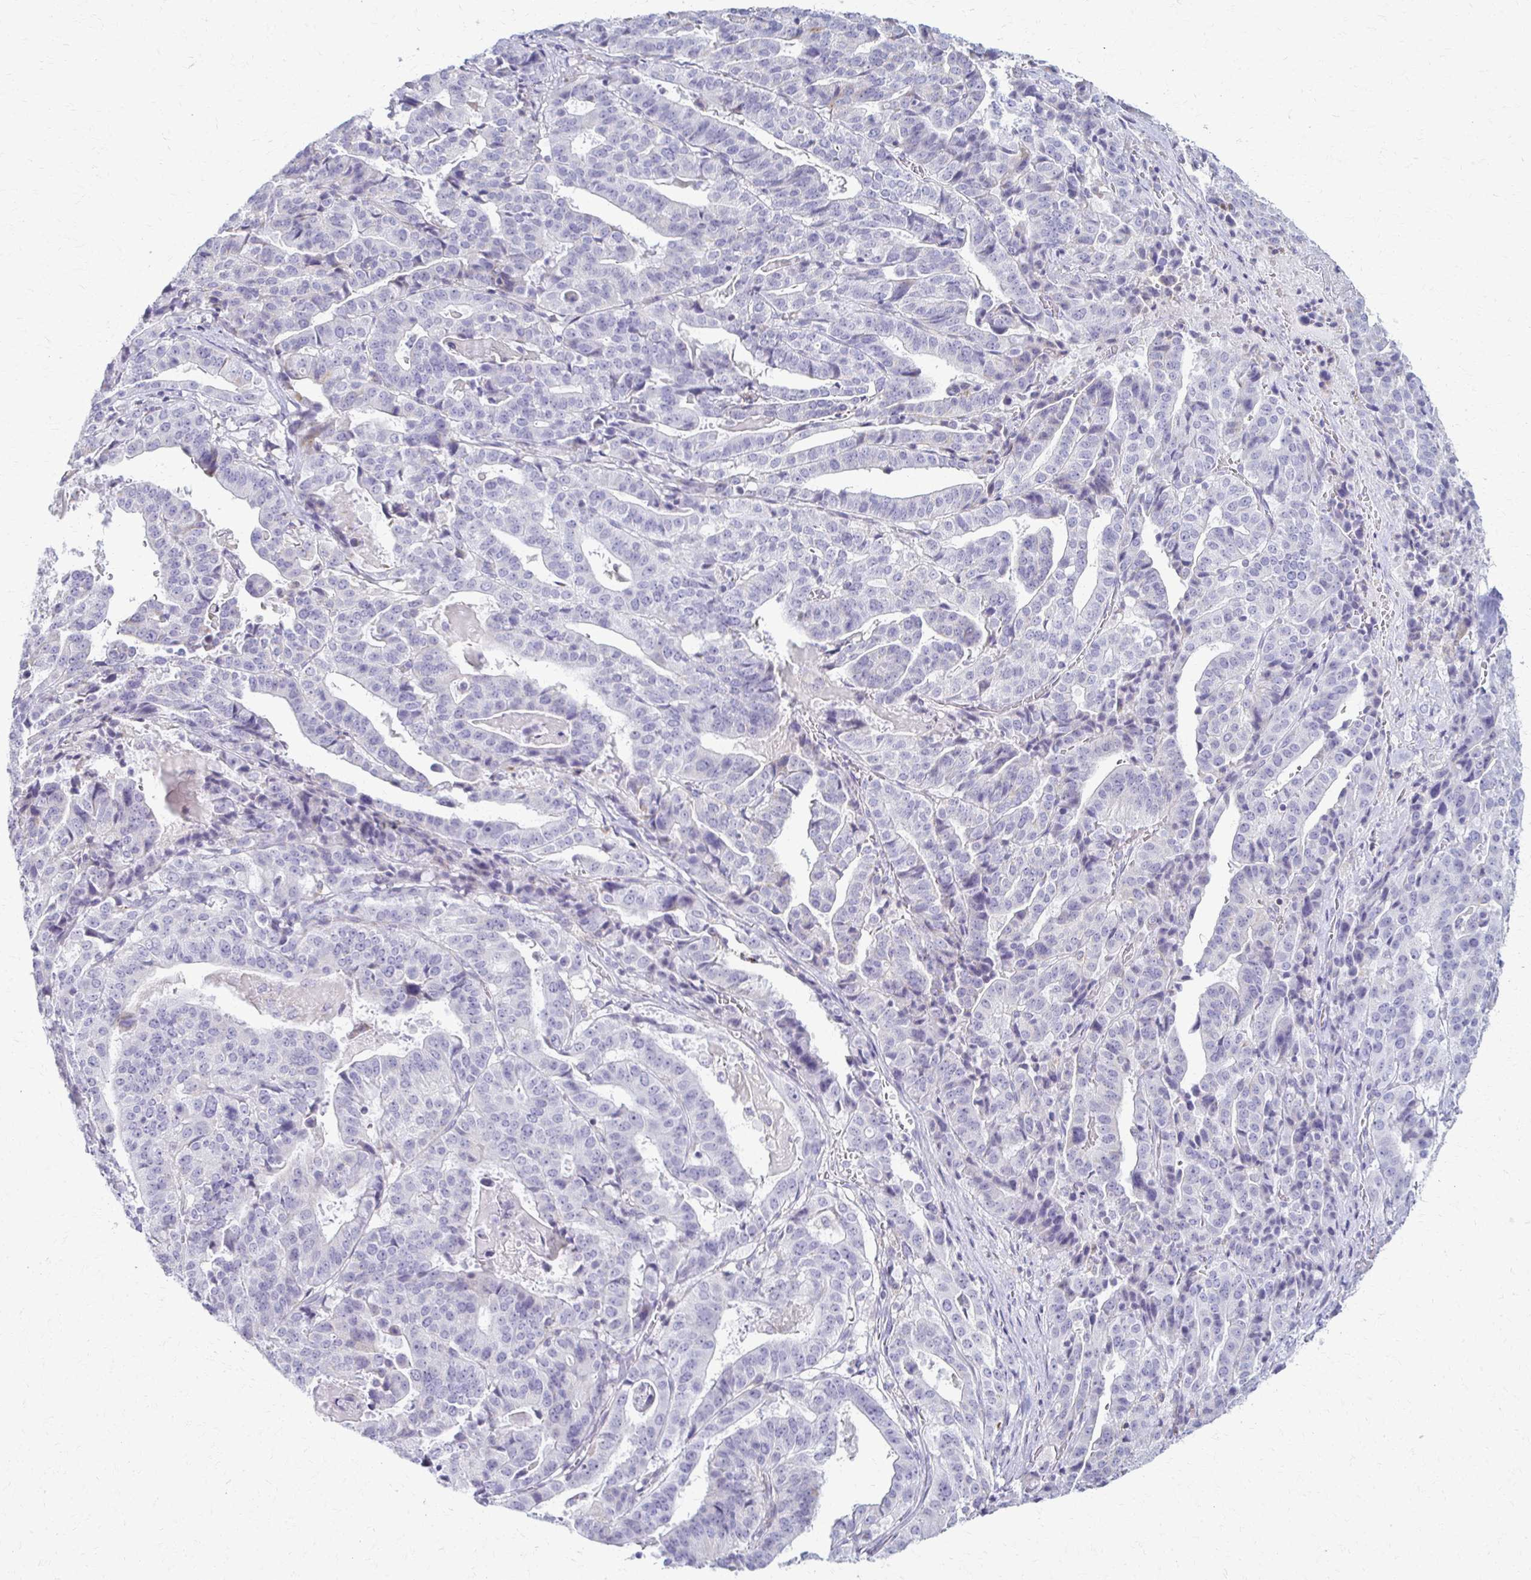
{"staining": {"intensity": "negative", "quantity": "none", "location": "none"}, "tissue": "stomach cancer", "cell_type": "Tumor cells", "image_type": "cancer", "snomed": [{"axis": "morphology", "description": "Adenocarcinoma, NOS"}, {"axis": "topography", "description": "Stomach"}], "caption": "This is an immunohistochemistry micrograph of stomach adenocarcinoma. There is no expression in tumor cells.", "gene": "FCGR2B", "patient": {"sex": "male", "age": 48}}